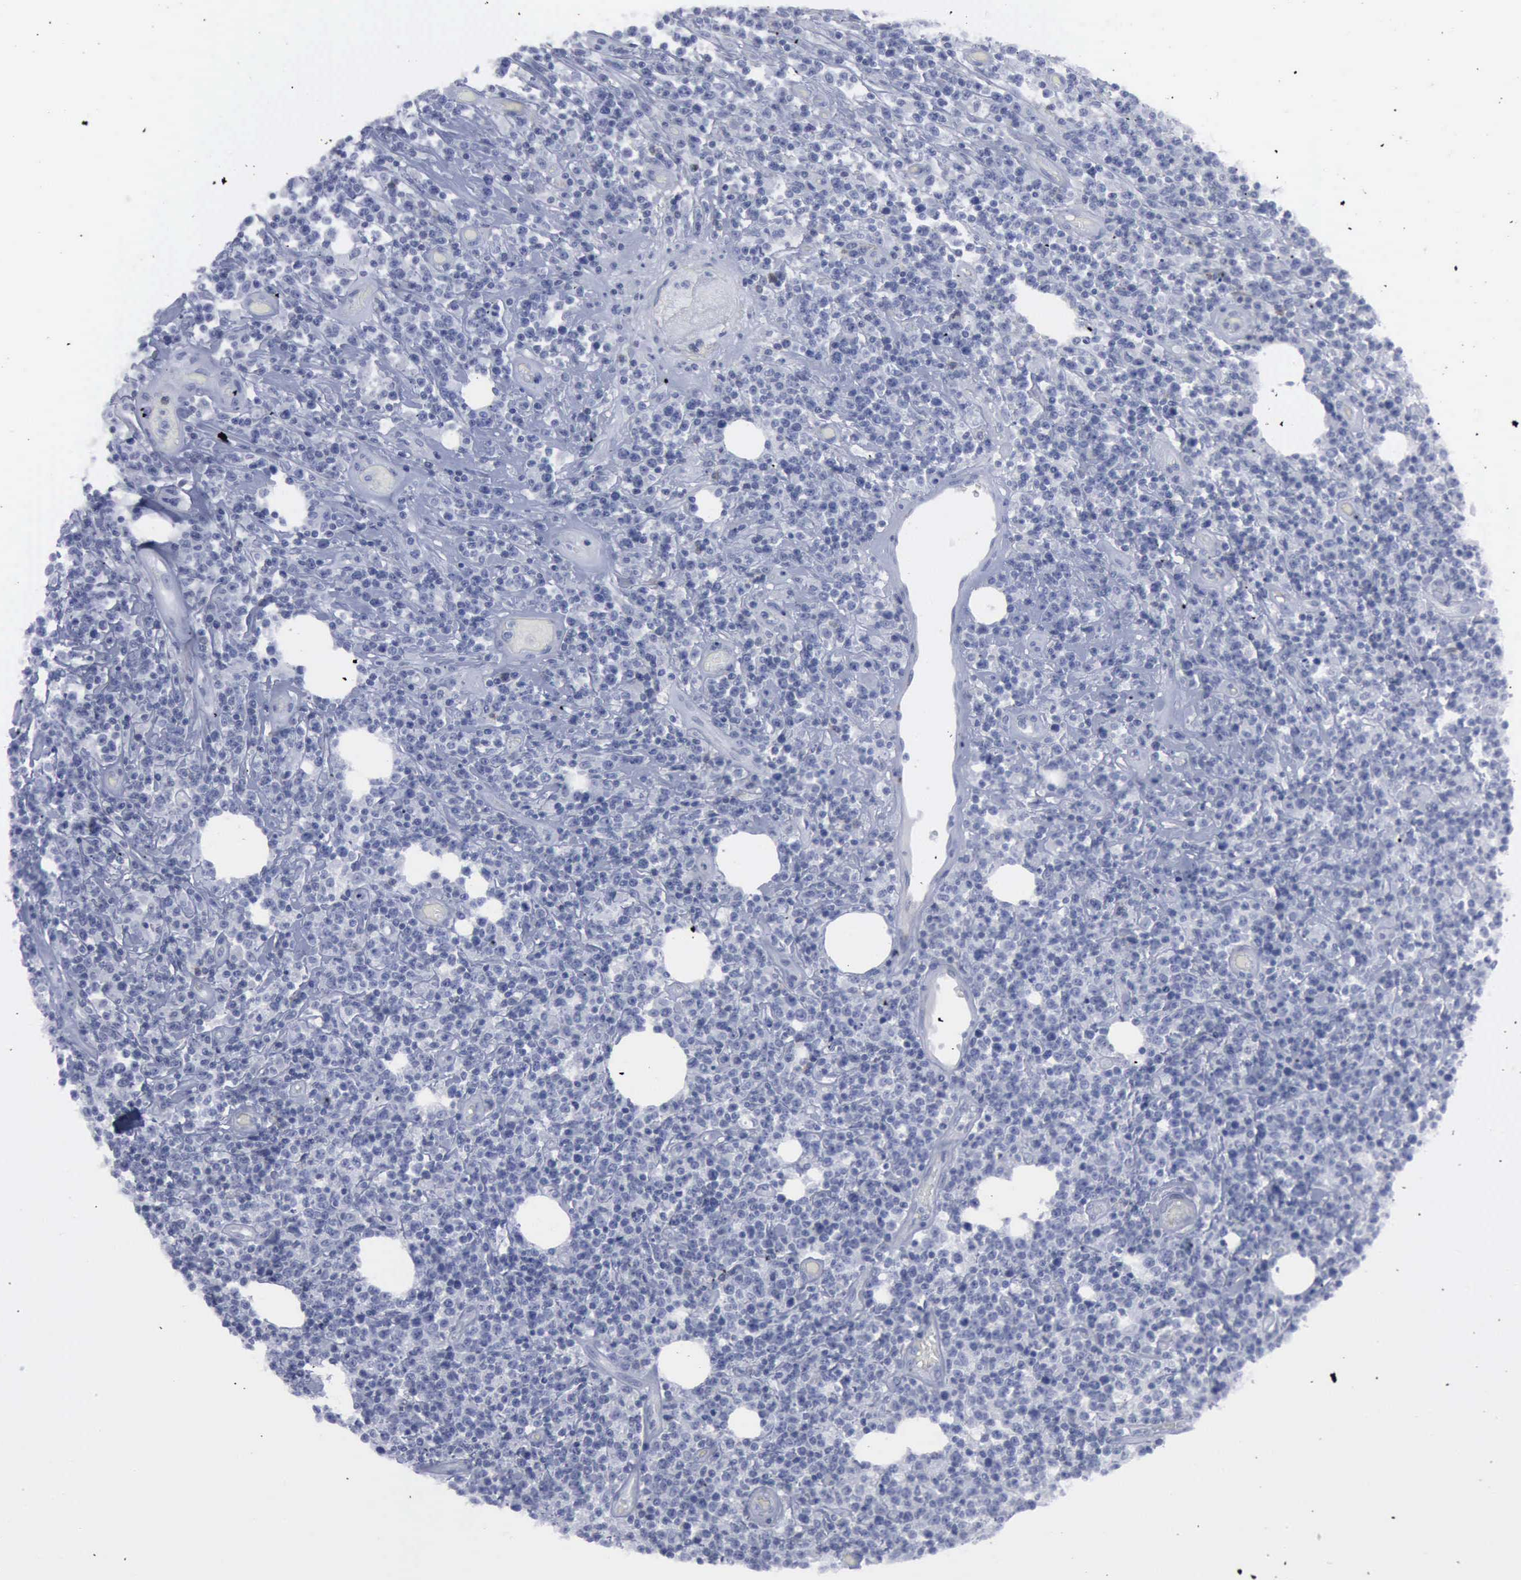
{"staining": {"intensity": "negative", "quantity": "none", "location": "none"}, "tissue": "lymphoma", "cell_type": "Tumor cells", "image_type": "cancer", "snomed": [{"axis": "morphology", "description": "Malignant lymphoma, non-Hodgkin's type, High grade"}, {"axis": "topography", "description": "Colon"}], "caption": "Histopathology image shows no protein expression in tumor cells of malignant lymphoma, non-Hodgkin's type (high-grade) tissue.", "gene": "VCAM1", "patient": {"sex": "male", "age": 82}}